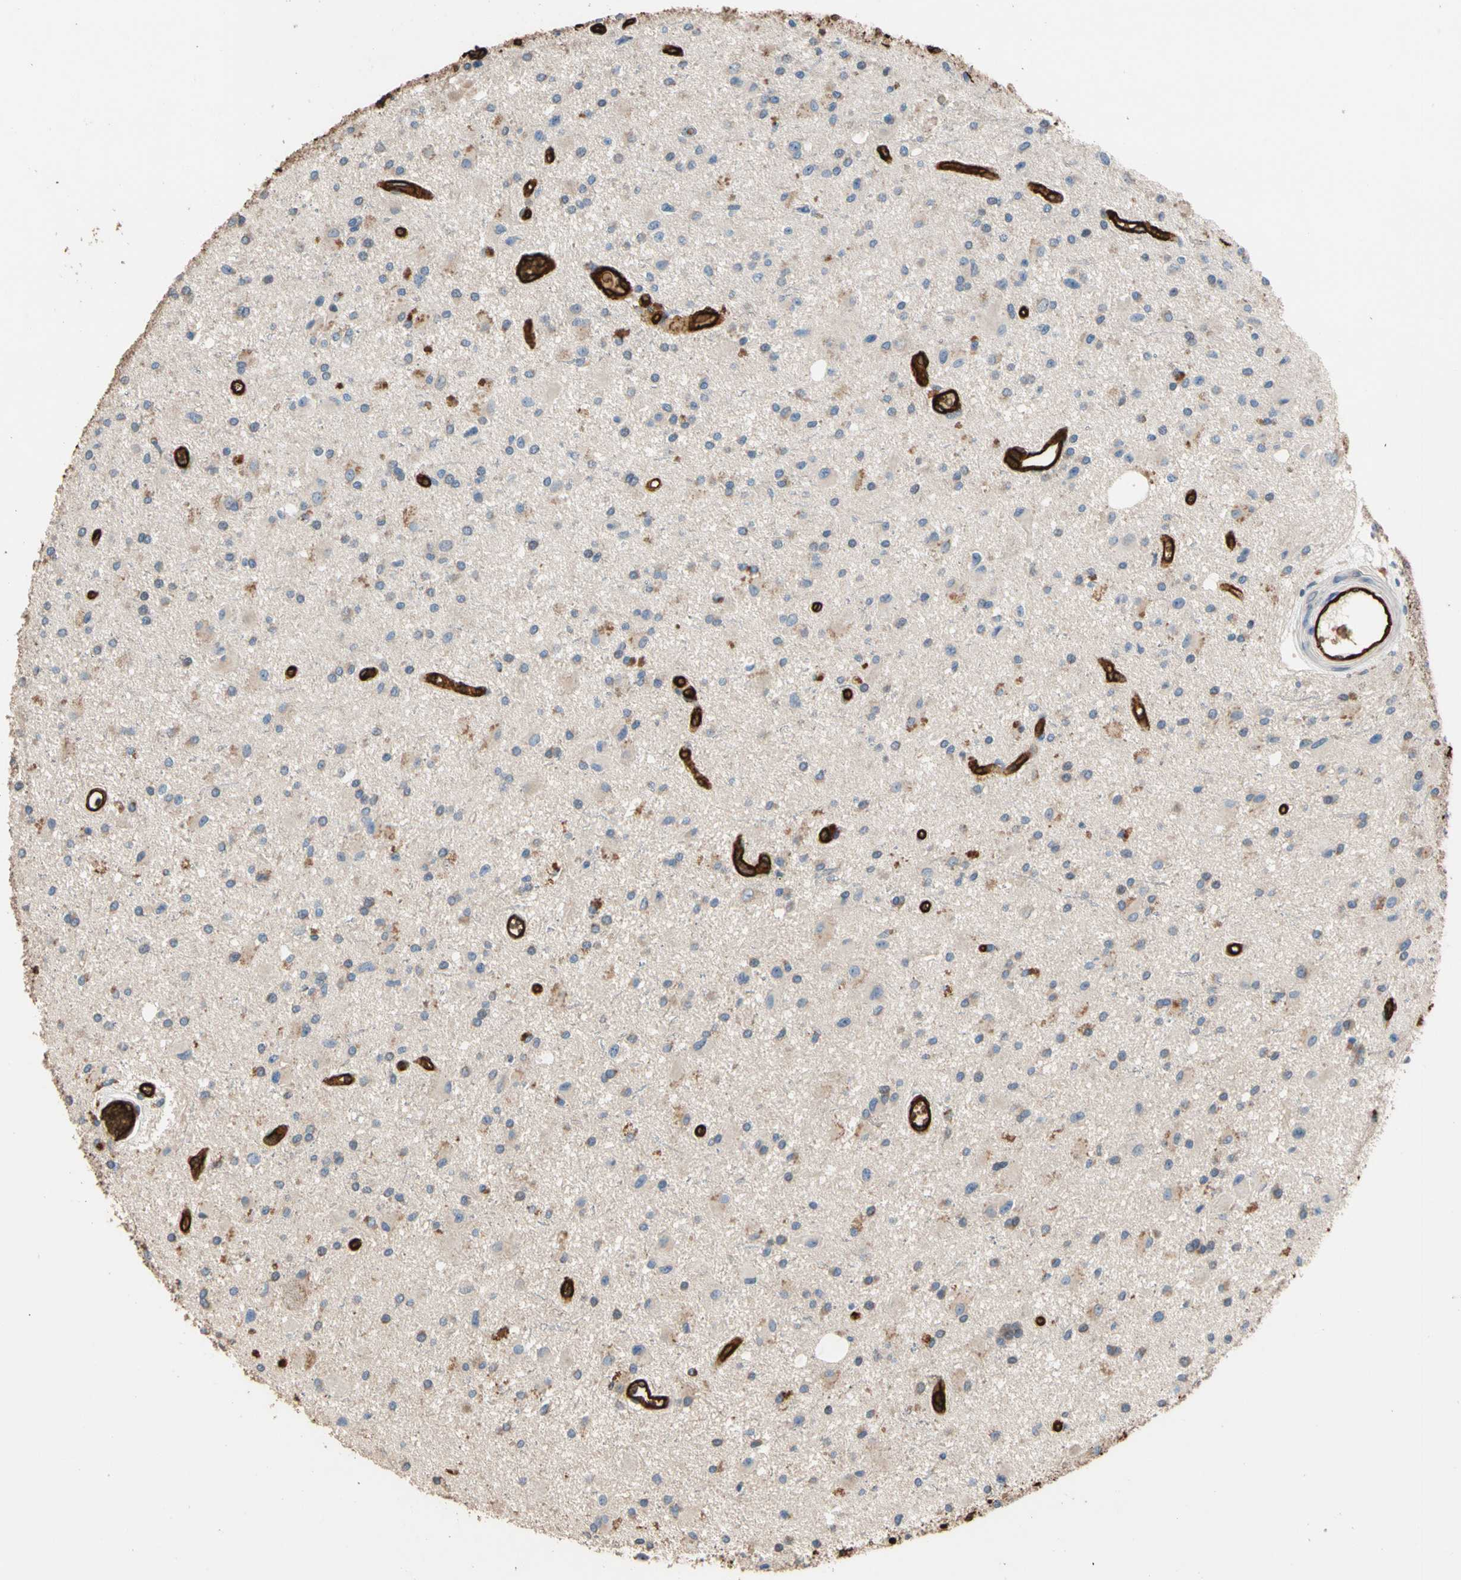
{"staining": {"intensity": "weak", "quantity": "<25%", "location": "cytoplasmic/membranous"}, "tissue": "glioma", "cell_type": "Tumor cells", "image_type": "cancer", "snomed": [{"axis": "morphology", "description": "Glioma, malignant, Low grade"}, {"axis": "topography", "description": "Brain"}], "caption": "DAB (3,3'-diaminobenzidine) immunohistochemical staining of human glioma displays no significant positivity in tumor cells.", "gene": "RIOK2", "patient": {"sex": "male", "age": 58}}